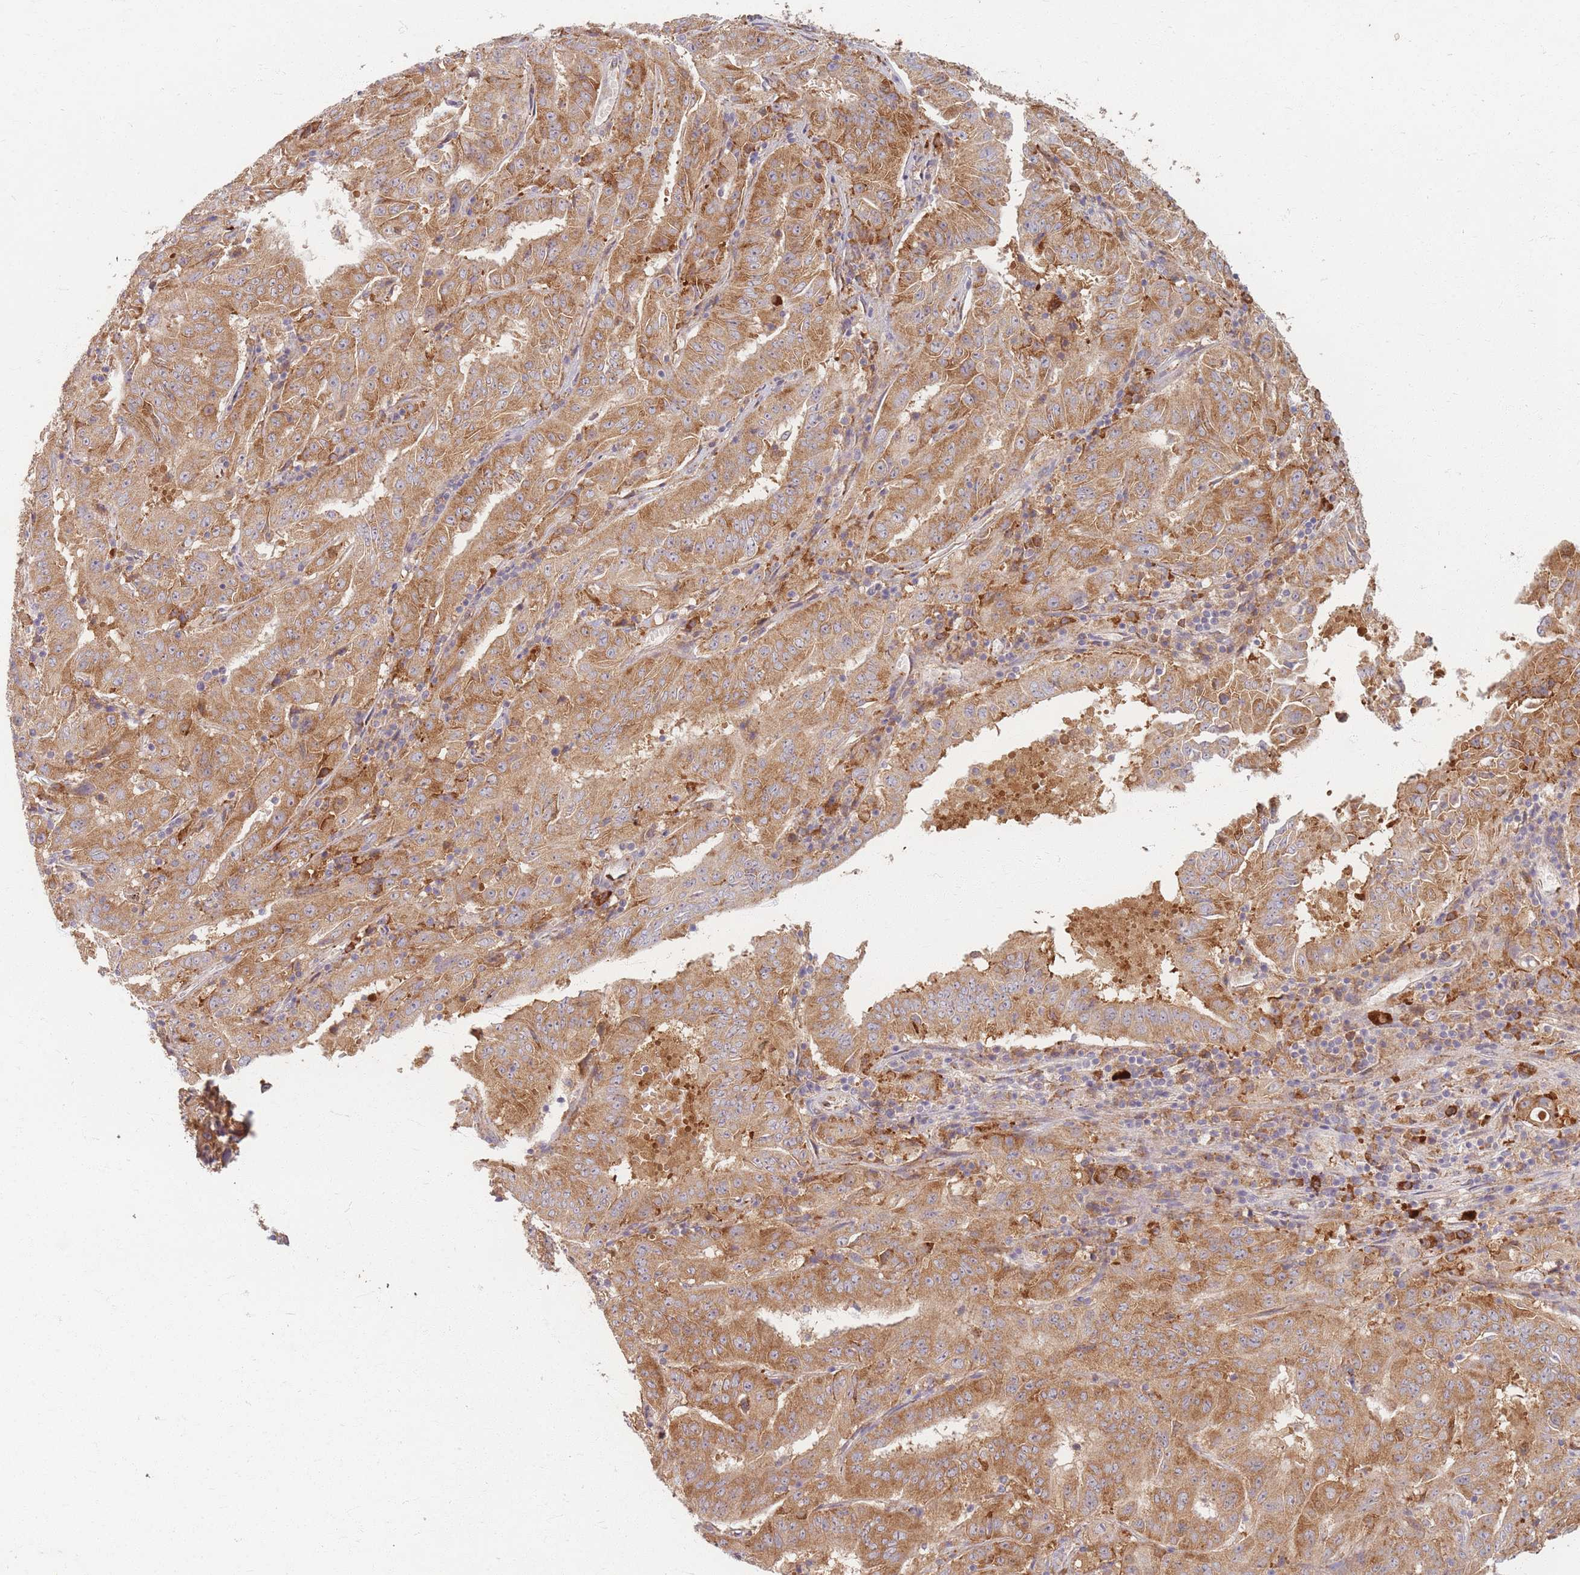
{"staining": {"intensity": "moderate", "quantity": ">75%", "location": "cytoplasmic/membranous"}, "tissue": "pancreatic cancer", "cell_type": "Tumor cells", "image_type": "cancer", "snomed": [{"axis": "morphology", "description": "Adenocarcinoma, NOS"}, {"axis": "topography", "description": "Pancreas"}], "caption": "Immunohistochemistry (IHC) photomicrograph of neoplastic tissue: pancreatic adenocarcinoma stained using immunohistochemistry exhibits medium levels of moderate protein expression localized specifically in the cytoplasmic/membranous of tumor cells, appearing as a cytoplasmic/membranous brown color.", "gene": "SMIM14", "patient": {"sex": "male", "age": 63}}